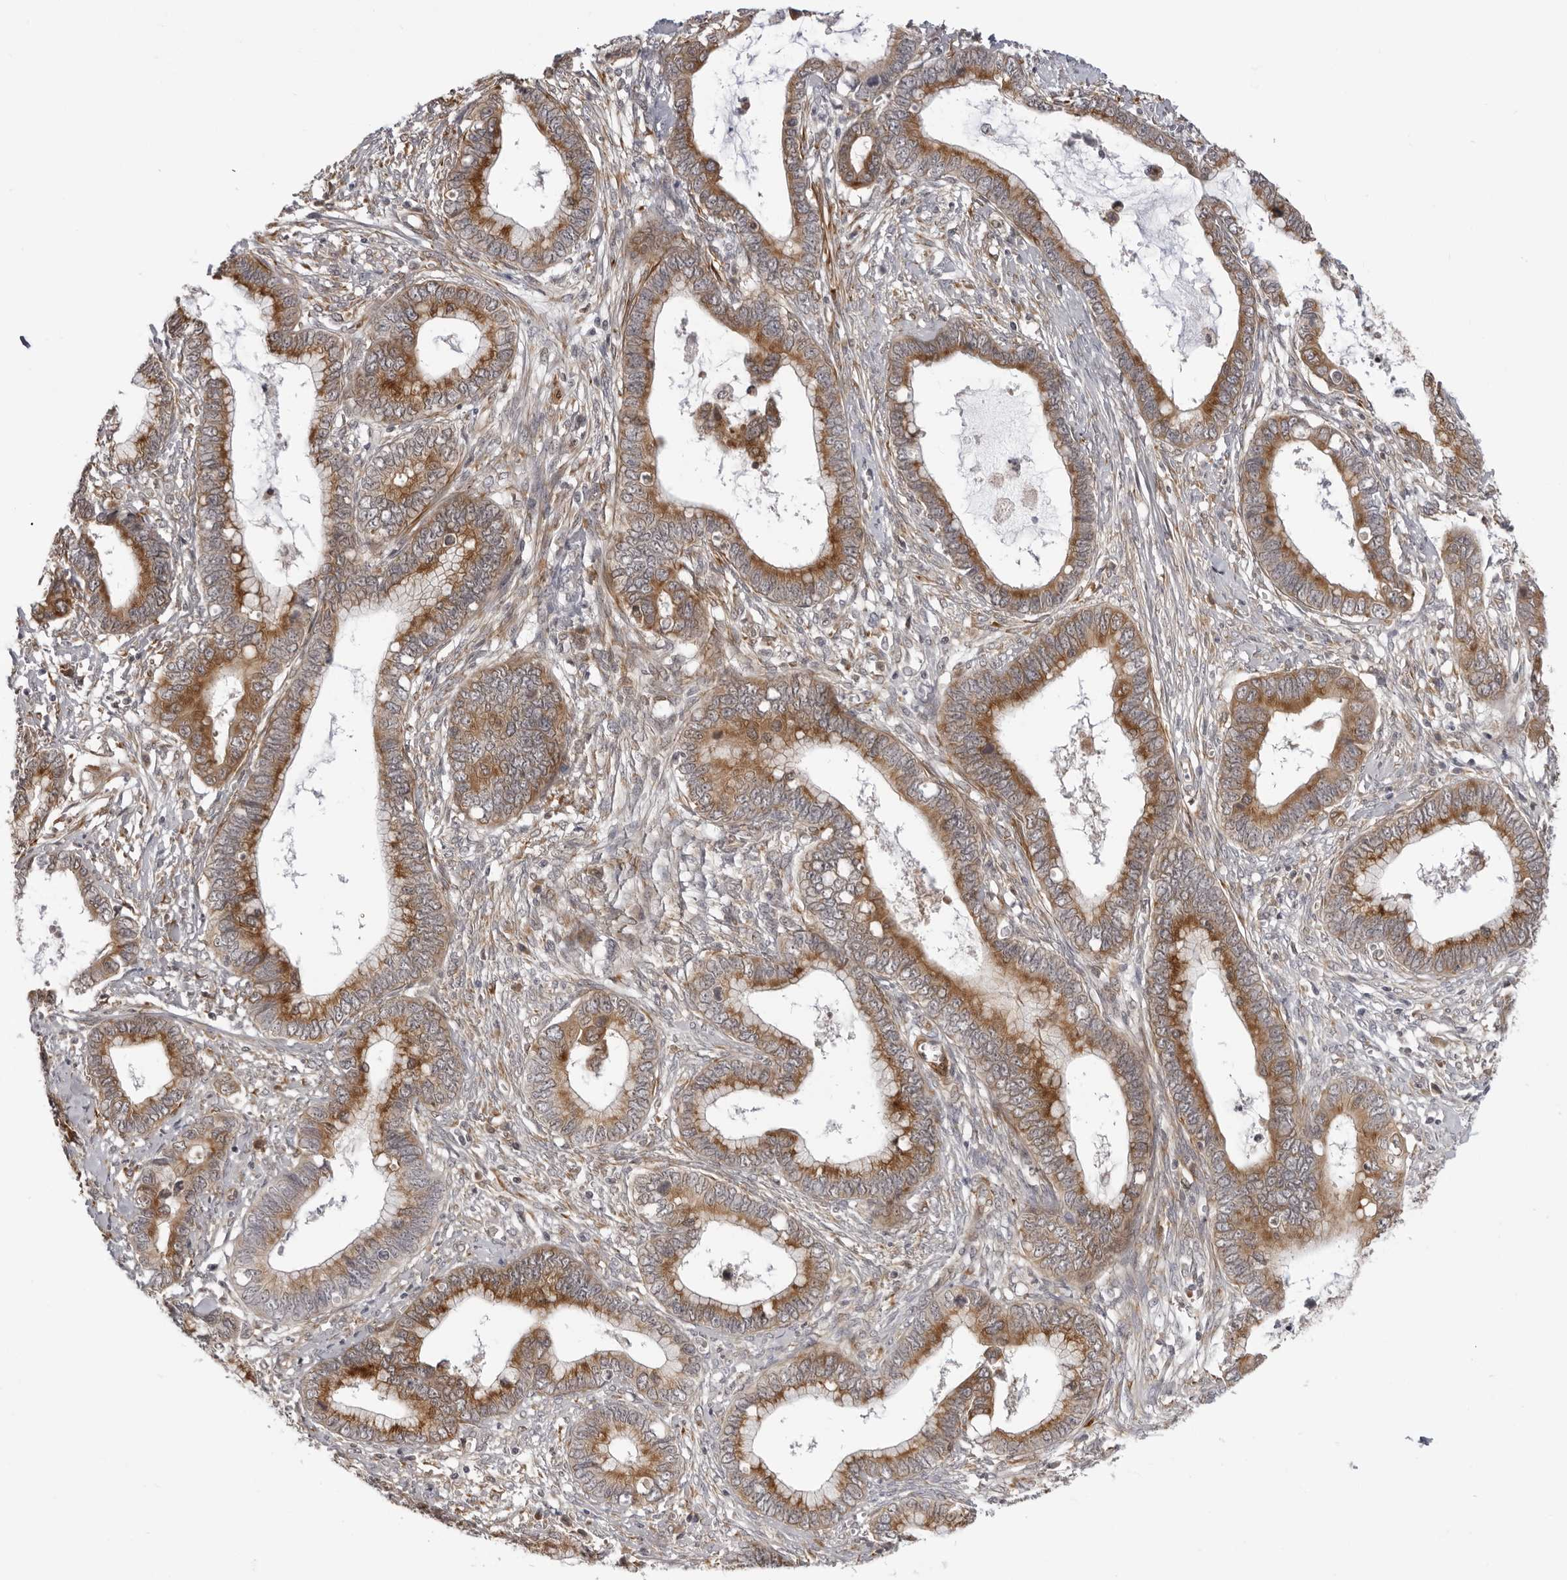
{"staining": {"intensity": "moderate", "quantity": ">75%", "location": "cytoplasmic/membranous"}, "tissue": "cervical cancer", "cell_type": "Tumor cells", "image_type": "cancer", "snomed": [{"axis": "morphology", "description": "Adenocarcinoma, NOS"}, {"axis": "topography", "description": "Cervix"}], "caption": "A micrograph of human cervical adenocarcinoma stained for a protein shows moderate cytoplasmic/membranous brown staining in tumor cells.", "gene": "SRGAP2", "patient": {"sex": "female", "age": 44}}